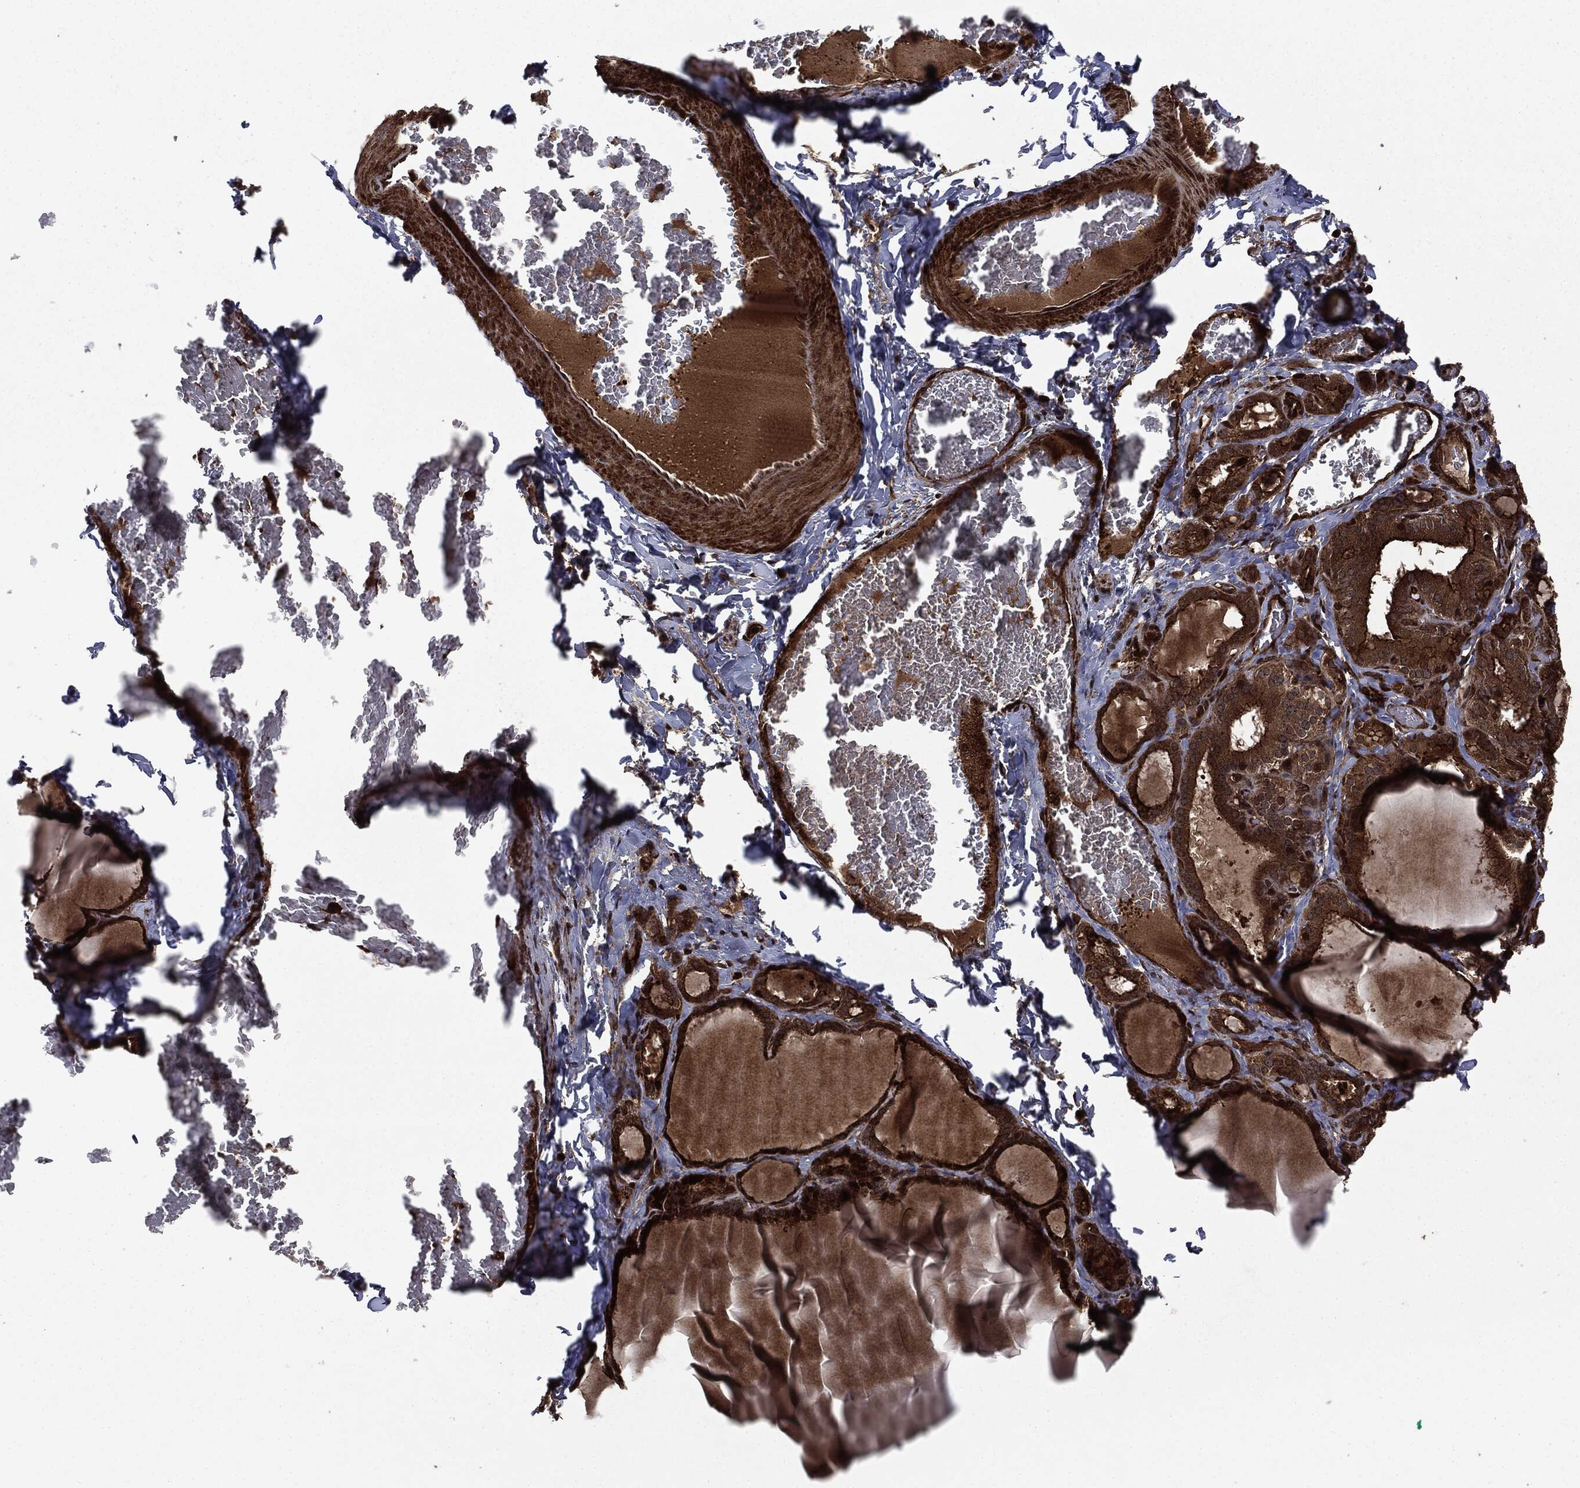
{"staining": {"intensity": "strong", "quantity": ">75%", "location": "cytoplasmic/membranous,nuclear"}, "tissue": "thyroid gland", "cell_type": "Glandular cells", "image_type": "normal", "snomed": [{"axis": "morphology", "description": "Normal tissue, NOS"}, {"axis": "morphology", "description": "Hyperplasia, NOS"}, {"axis": "topography", "description": "Thyroid gland"}], "caption": "Strong cytoplasmic/membranous,nuclear positivity is identified in approximately >75% of glandular cells in benign thyroid gland.", "gene": "CARD6", "patient": {"sex": "female", "age": 27}}